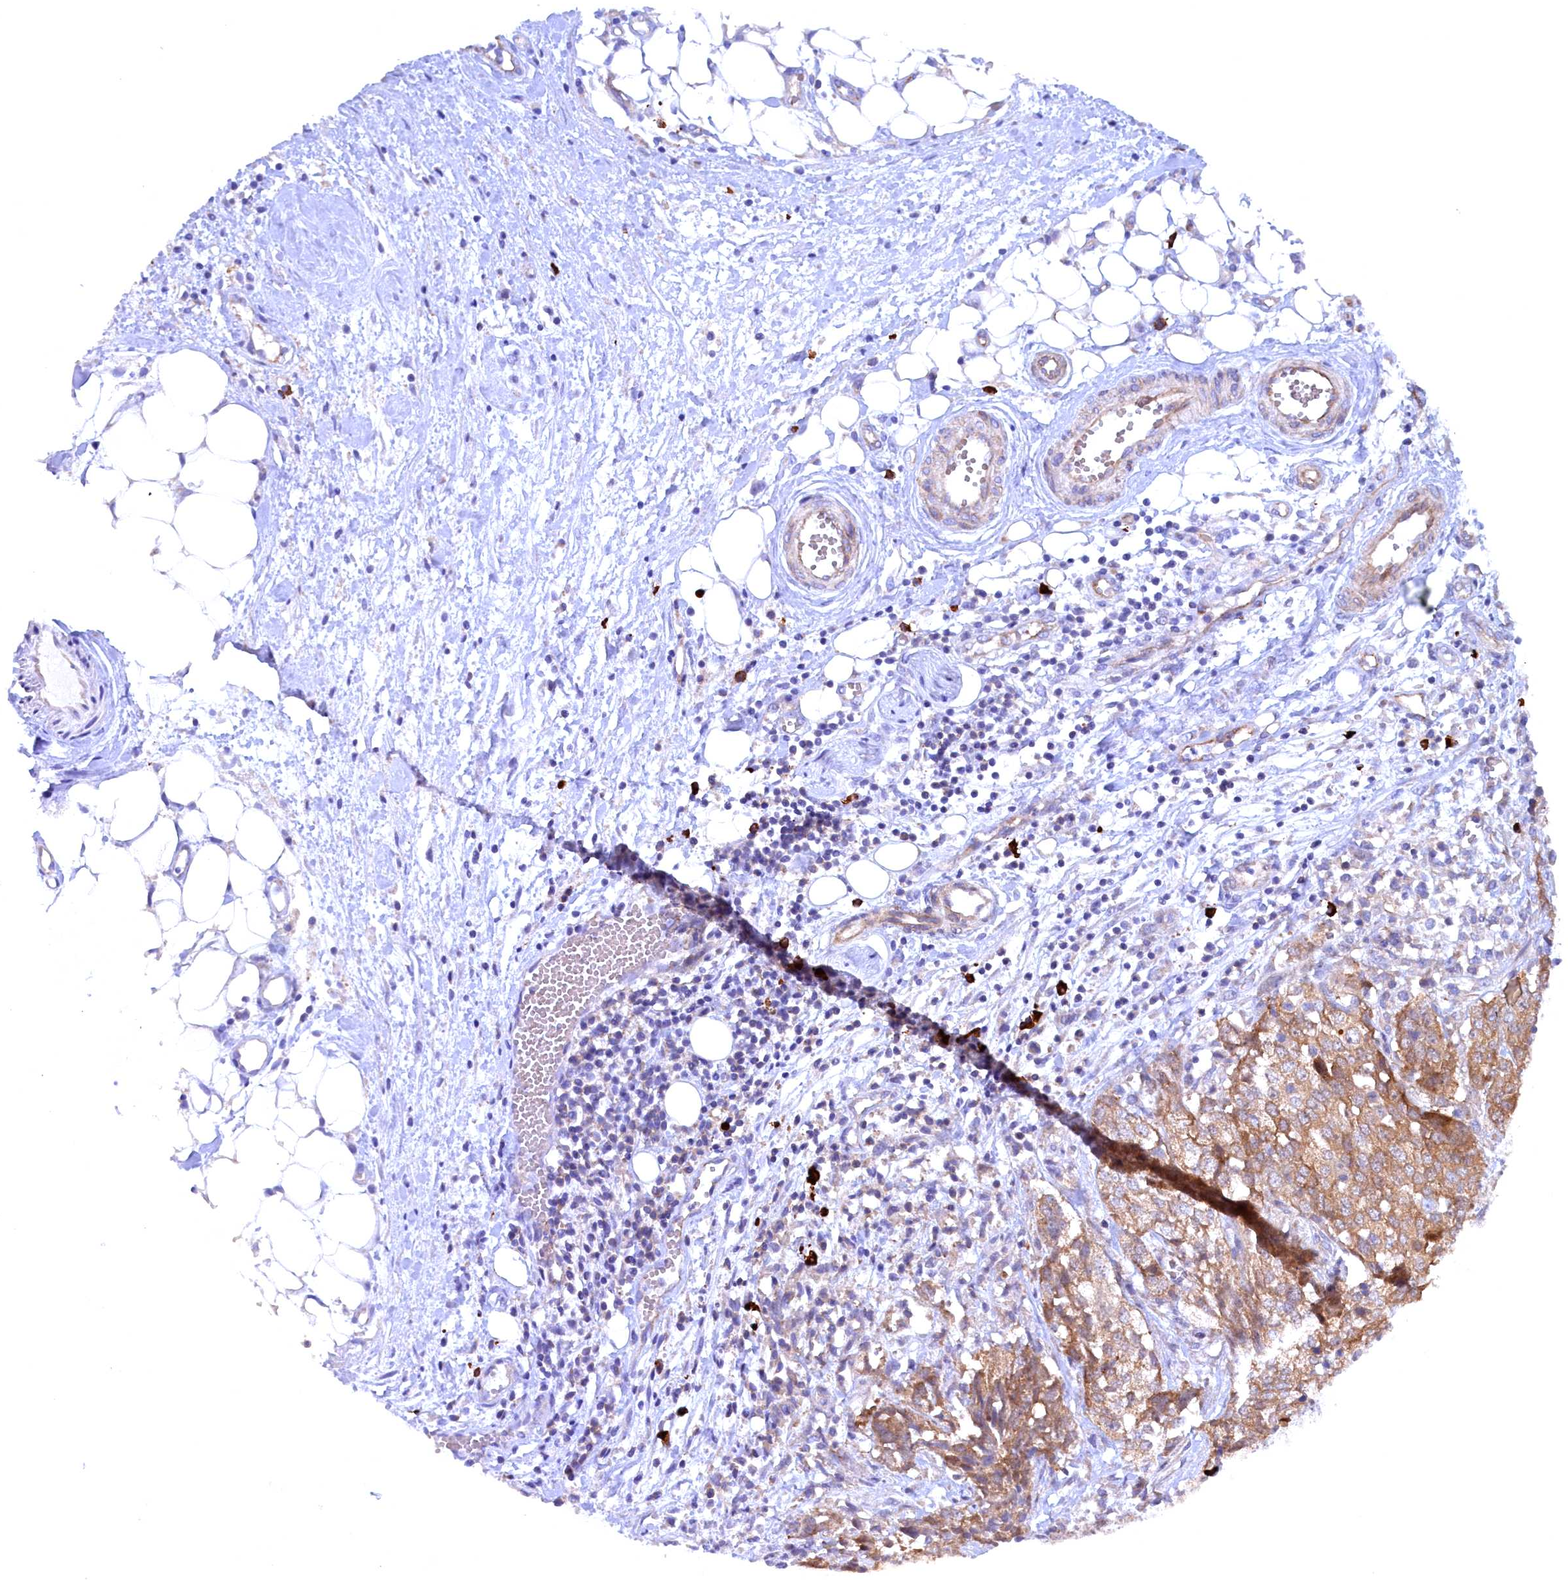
{"staining": {"intensity": "moderate", "quantity": ">75%", "location": "cytoplasmic/membranous"}, "tissue": "ovarian cancer", "cell_type": "Tumor cells", "image_type": "cancer", "snomed": [{"axis": "morphology", "description": "Cystadenocarcinoma, serous, NOS"}, {"axis": "topography", "description": "Soft tissue"}, {"axis": "topography", "description": "Ovary"}], "caption": "A medium amount of moderate cytoplasmic/membranous expression is seen in approximately >75% of tumor cells in ovarian cancer tissue.", "gene": "JPT2", "patient": {"sex": "female", "age": 57}}